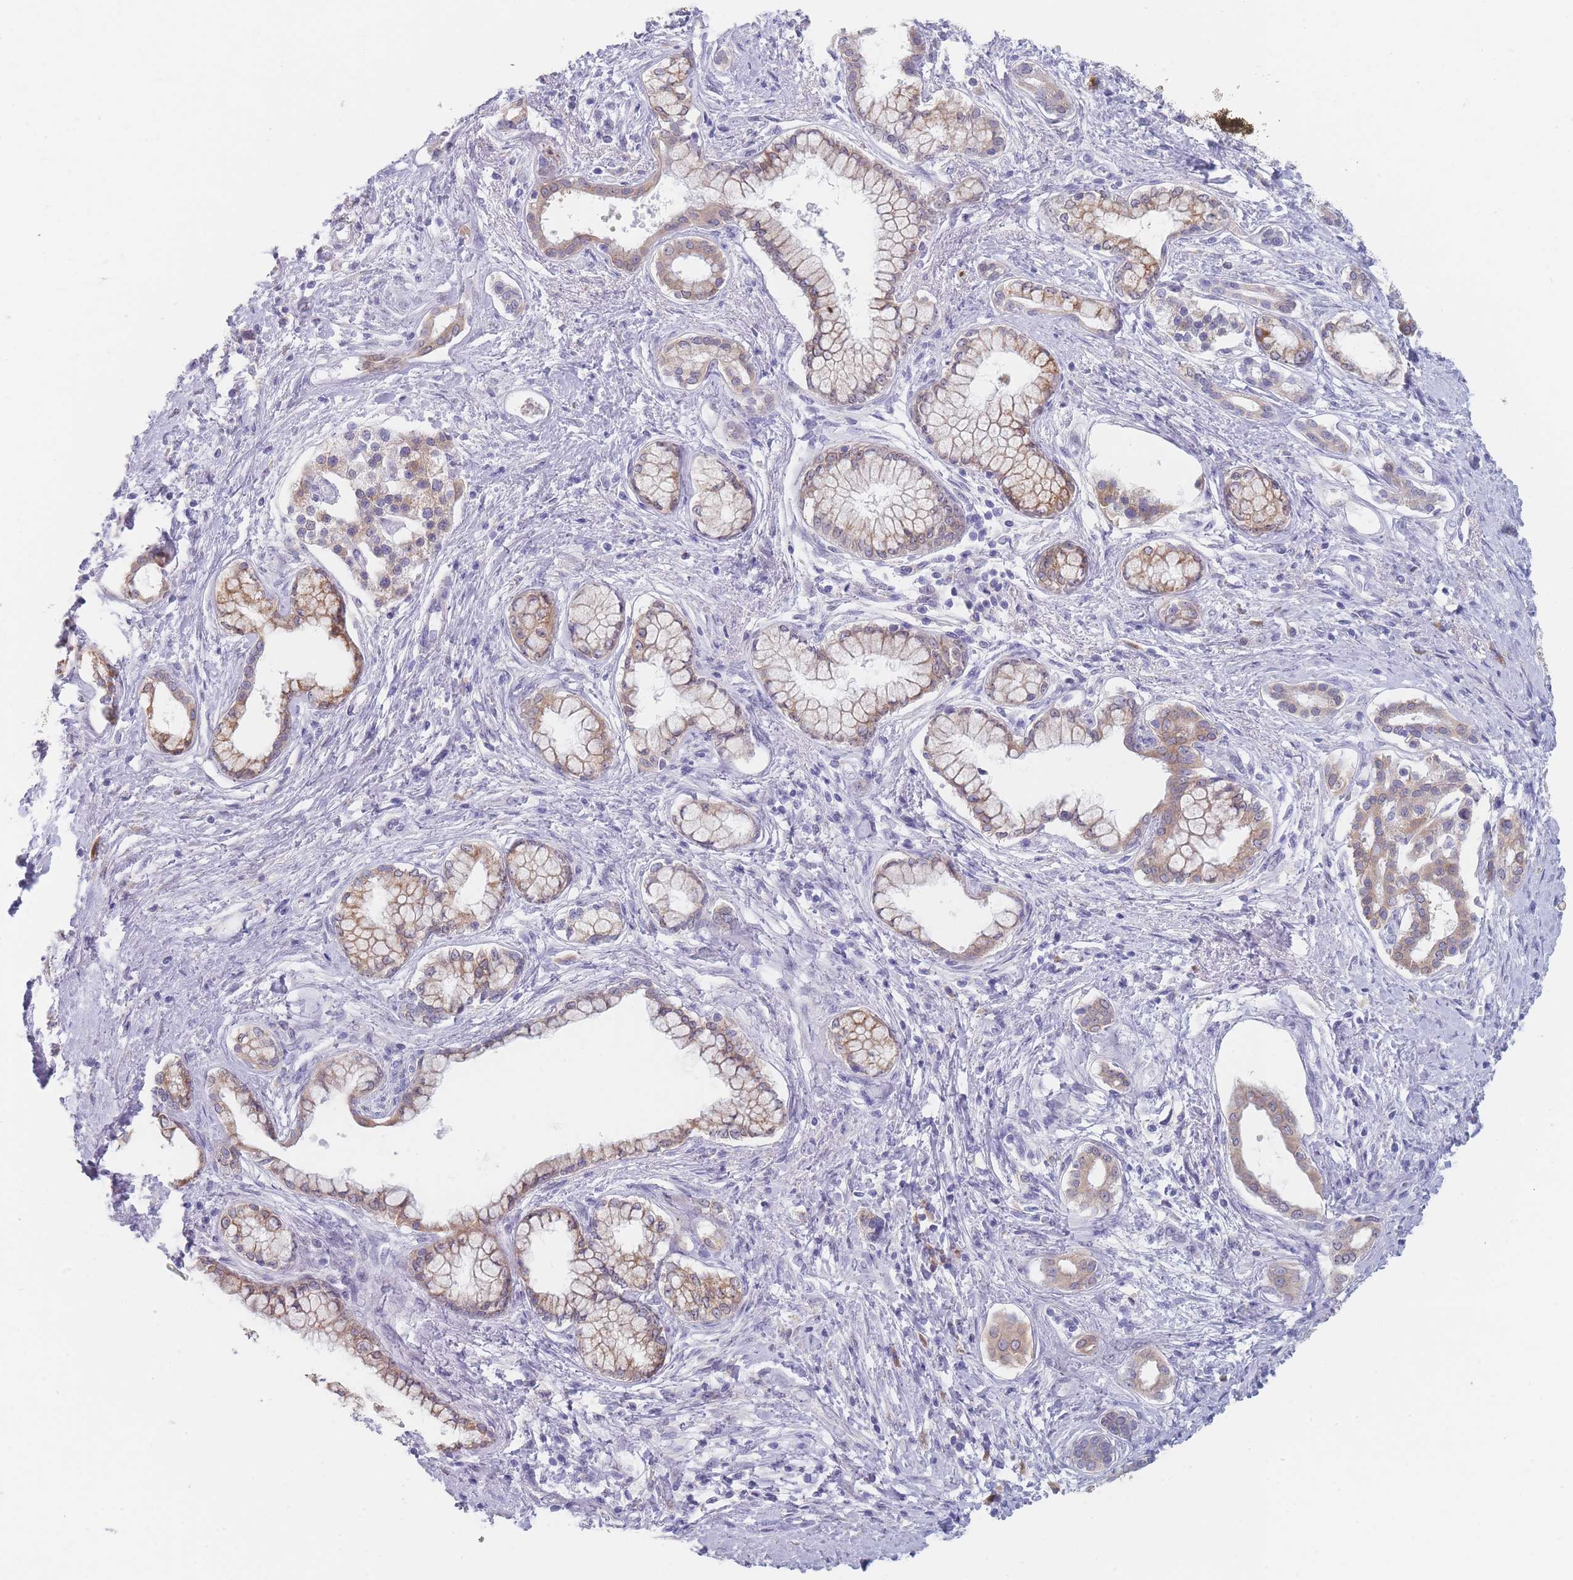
{"staining": {"intensity": "moderate", "quantity": ">75%", "location": "cytoplasmic/membranous"}, "tissue": "pancreatic cancer", "cell_type": "Tumor cells", "image_type": "cancer", "snomed": [{"axis": "morphology", "description": "Adenocarcinoma, NOS"}, {"axis": "topography", "description": "Pancreas"}], "caption": "Tumor cells demonstrate medium levels of moderate cytoplasmic/membranous staining in approximately >75% of cells in pancreatic cancer. (Stains: DAB (3,3'-diaminobenzidine) in brown, nuclei in blue, Microscopy: brightfield microscopy at high magnification).", "gene": "TMED10", "patient": {"sex": "male", "age": 70}}